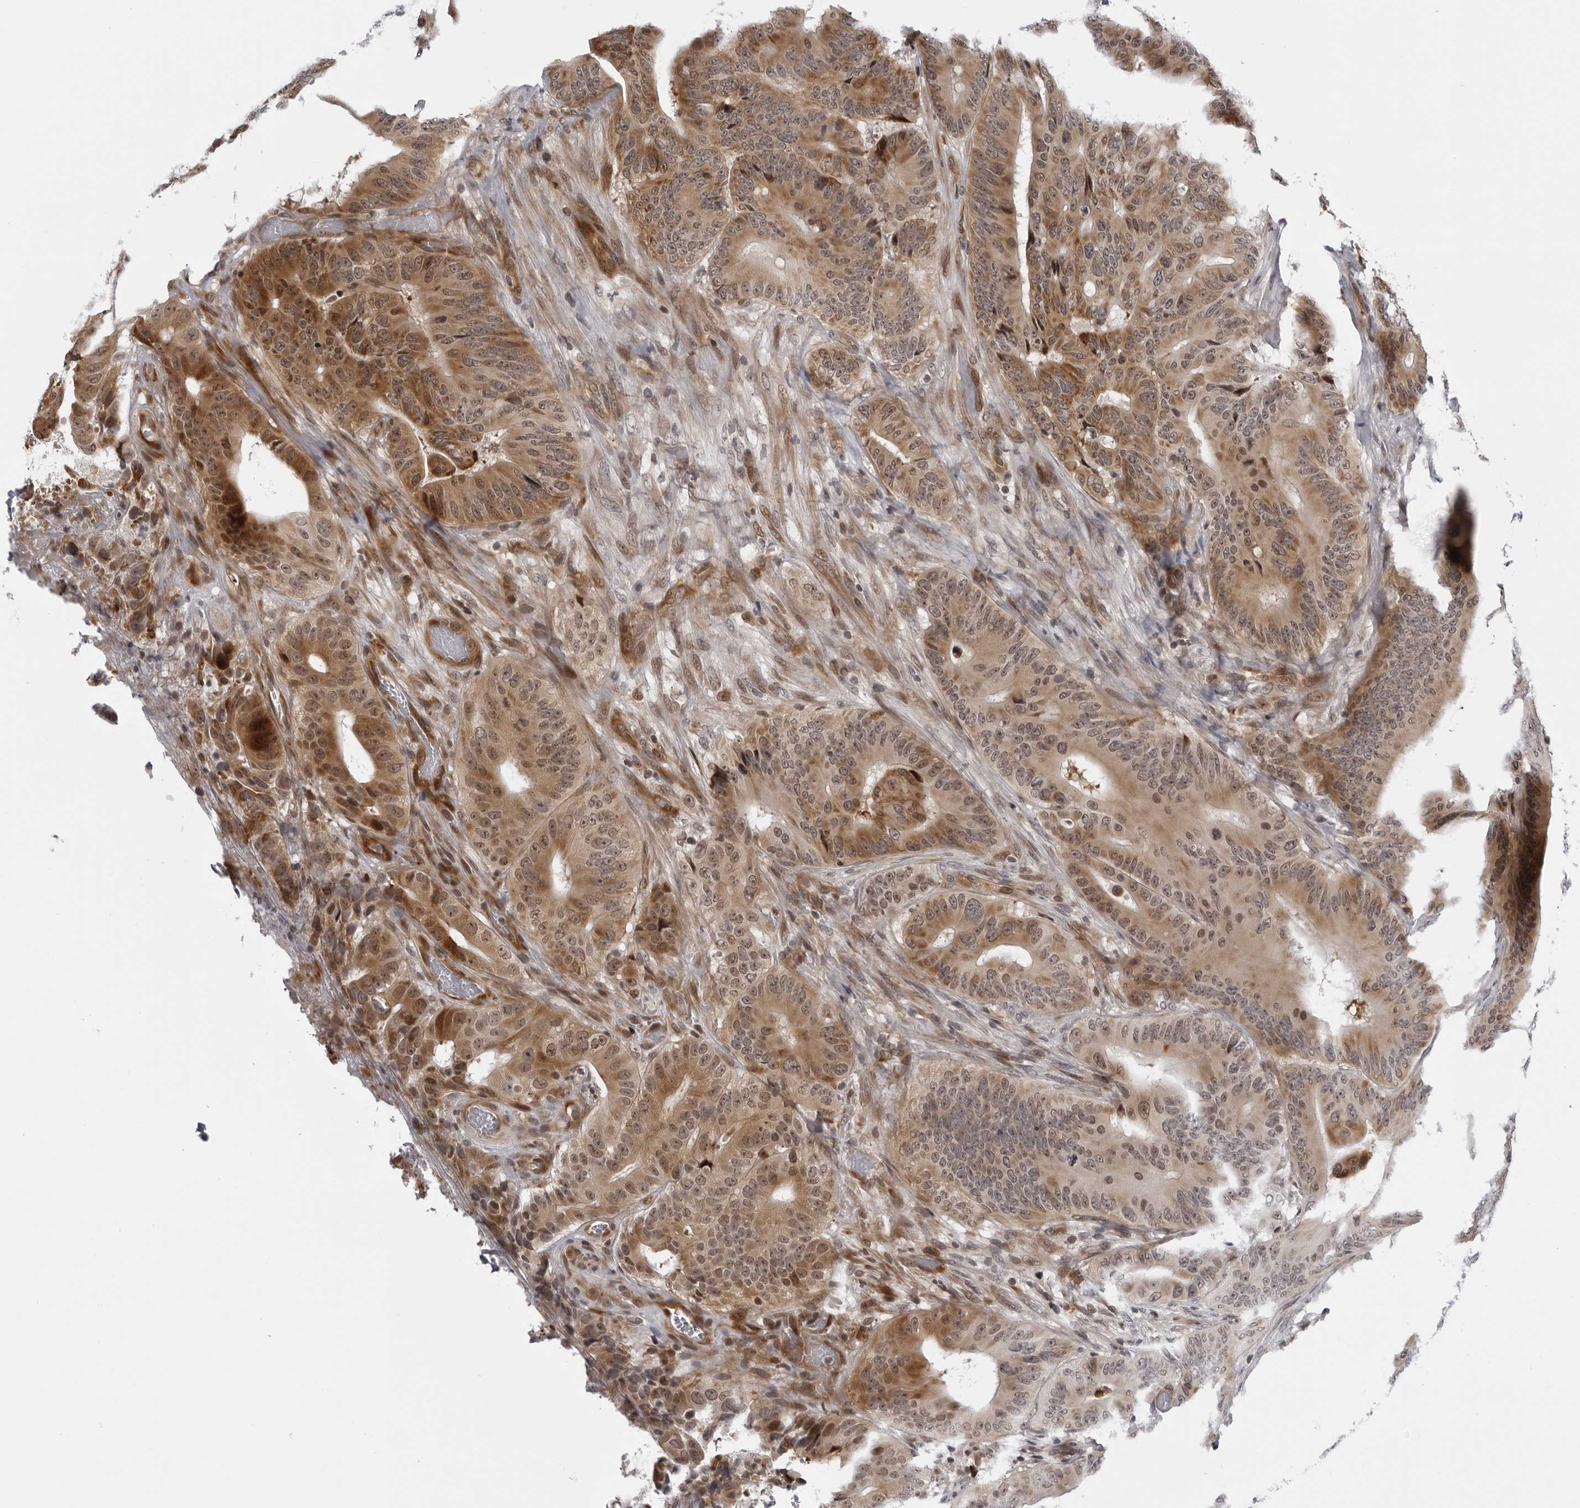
{"staining": {"intensity": "moderate", "quantity": ">75%", "location": "cytoplasmic/membranous,nuclear"}, "tissue": "colorectal cancer", "cell_type": "Tumor cells", "image_type": "cancer", "snomed": [{"axis": "morphology", "description": "Adenocarcinoma, NOS"}, {"axis": "topography", "description": "Colon"}], "caption": "Moderate cytoplasmic/membranous and nuclear staining is present in approximately >75% of tumor cells in adenocarcinoma (colorectal).", "gene": "GCSAML", "patient": {"sex": "male", "age": 83}}